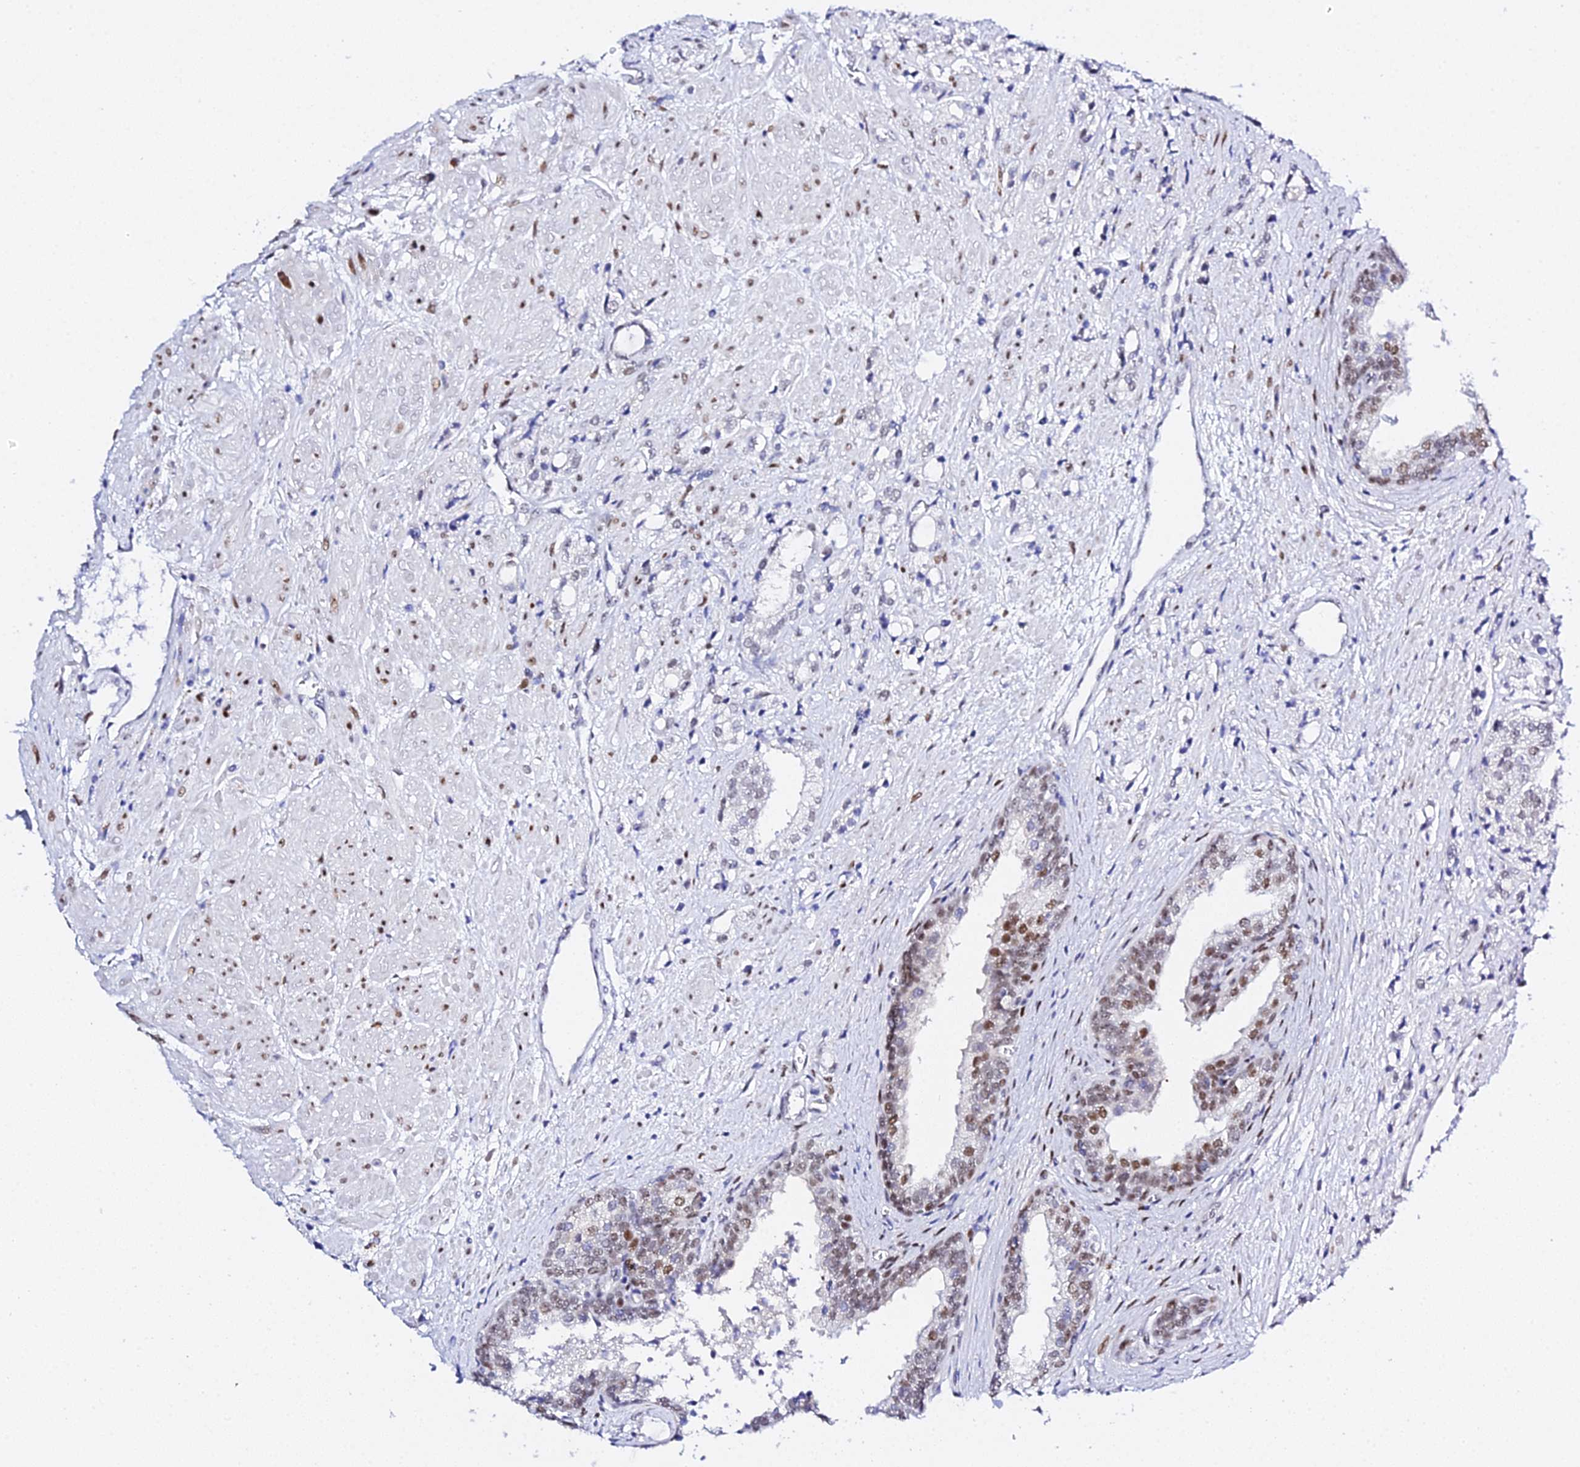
{"staining": {"intensity": "weak", "quantity": "<25%", "location": "nuclear"}, "tissue": "prostate cancer", "cell_type": "Tumor cells", "image_type": "cancer", "snomed": [{"axis": "morphology", "description": "Adenocarcinoma, High grade"}, {"axis": "topography", "description": "Prostate"}], "caption": "This is an immunohistochemistry photomicrograph of human prostate adenocarcinoma (high-grade). There is no positivity in tumor cells.", "gene": "POFUT2", "patient": {"sex": "male", "age": 50}}